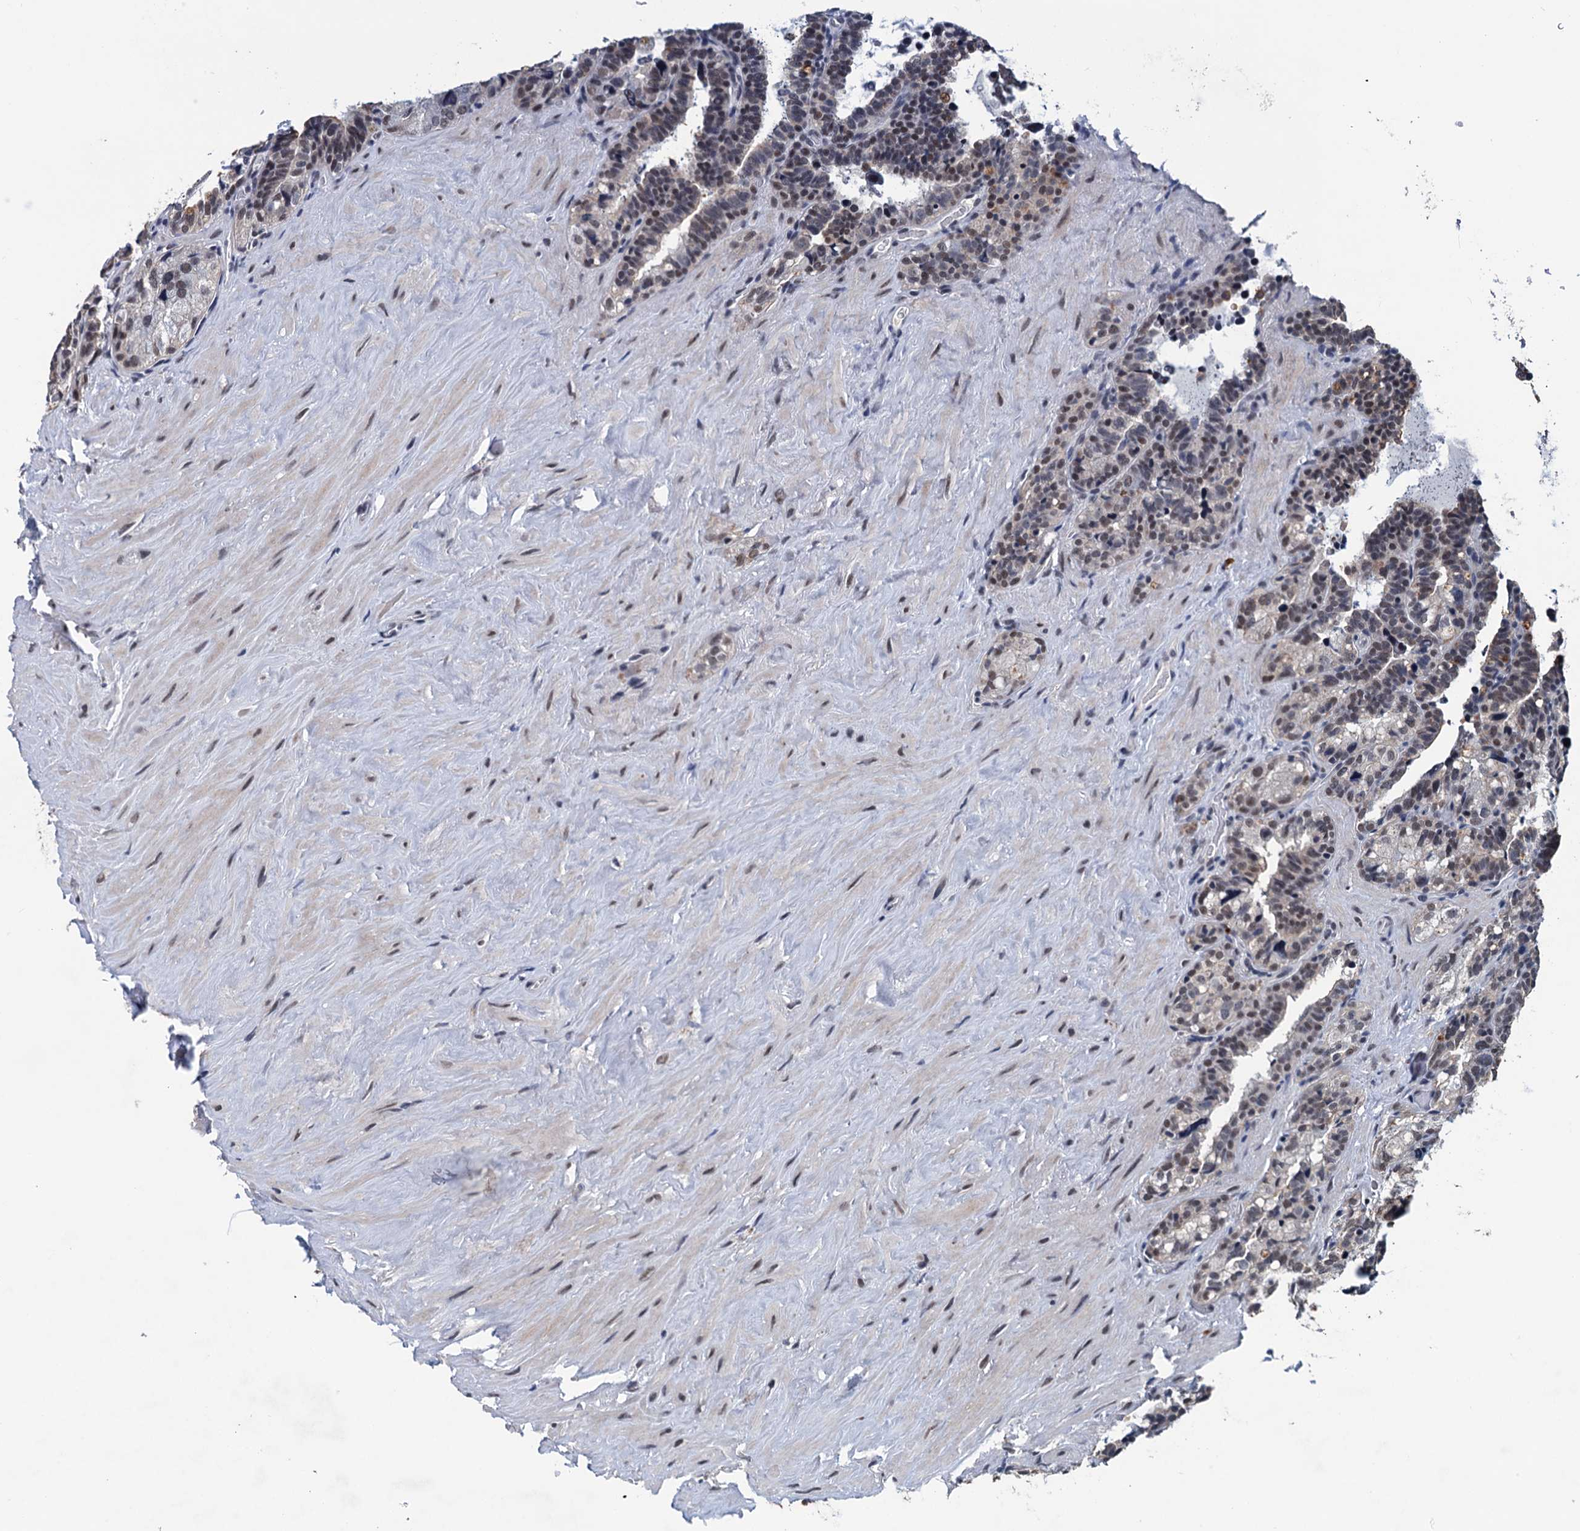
{"staining": {"intensity": "moderate", "quantity": "25%-75%", "location": "nuclear"}, "tissue": "seminal vesicle", "cell_type": "Glandular cells", "image_type": "normal", "snomed": [{"axis": "morphology", "description": "Normal tissue, NOS"}, {"axis": "topography", "description": "Seminal veicle"}], "caption": "The image demonstrates a brown stain indicating the presence of a protein in the nuclear of glandular cells in seminal vesicle. (DAB IHC with brightfield microscopy, high magnification).", "gene": "FNBP4", "patient": {"sex": "male", "age": 68}}